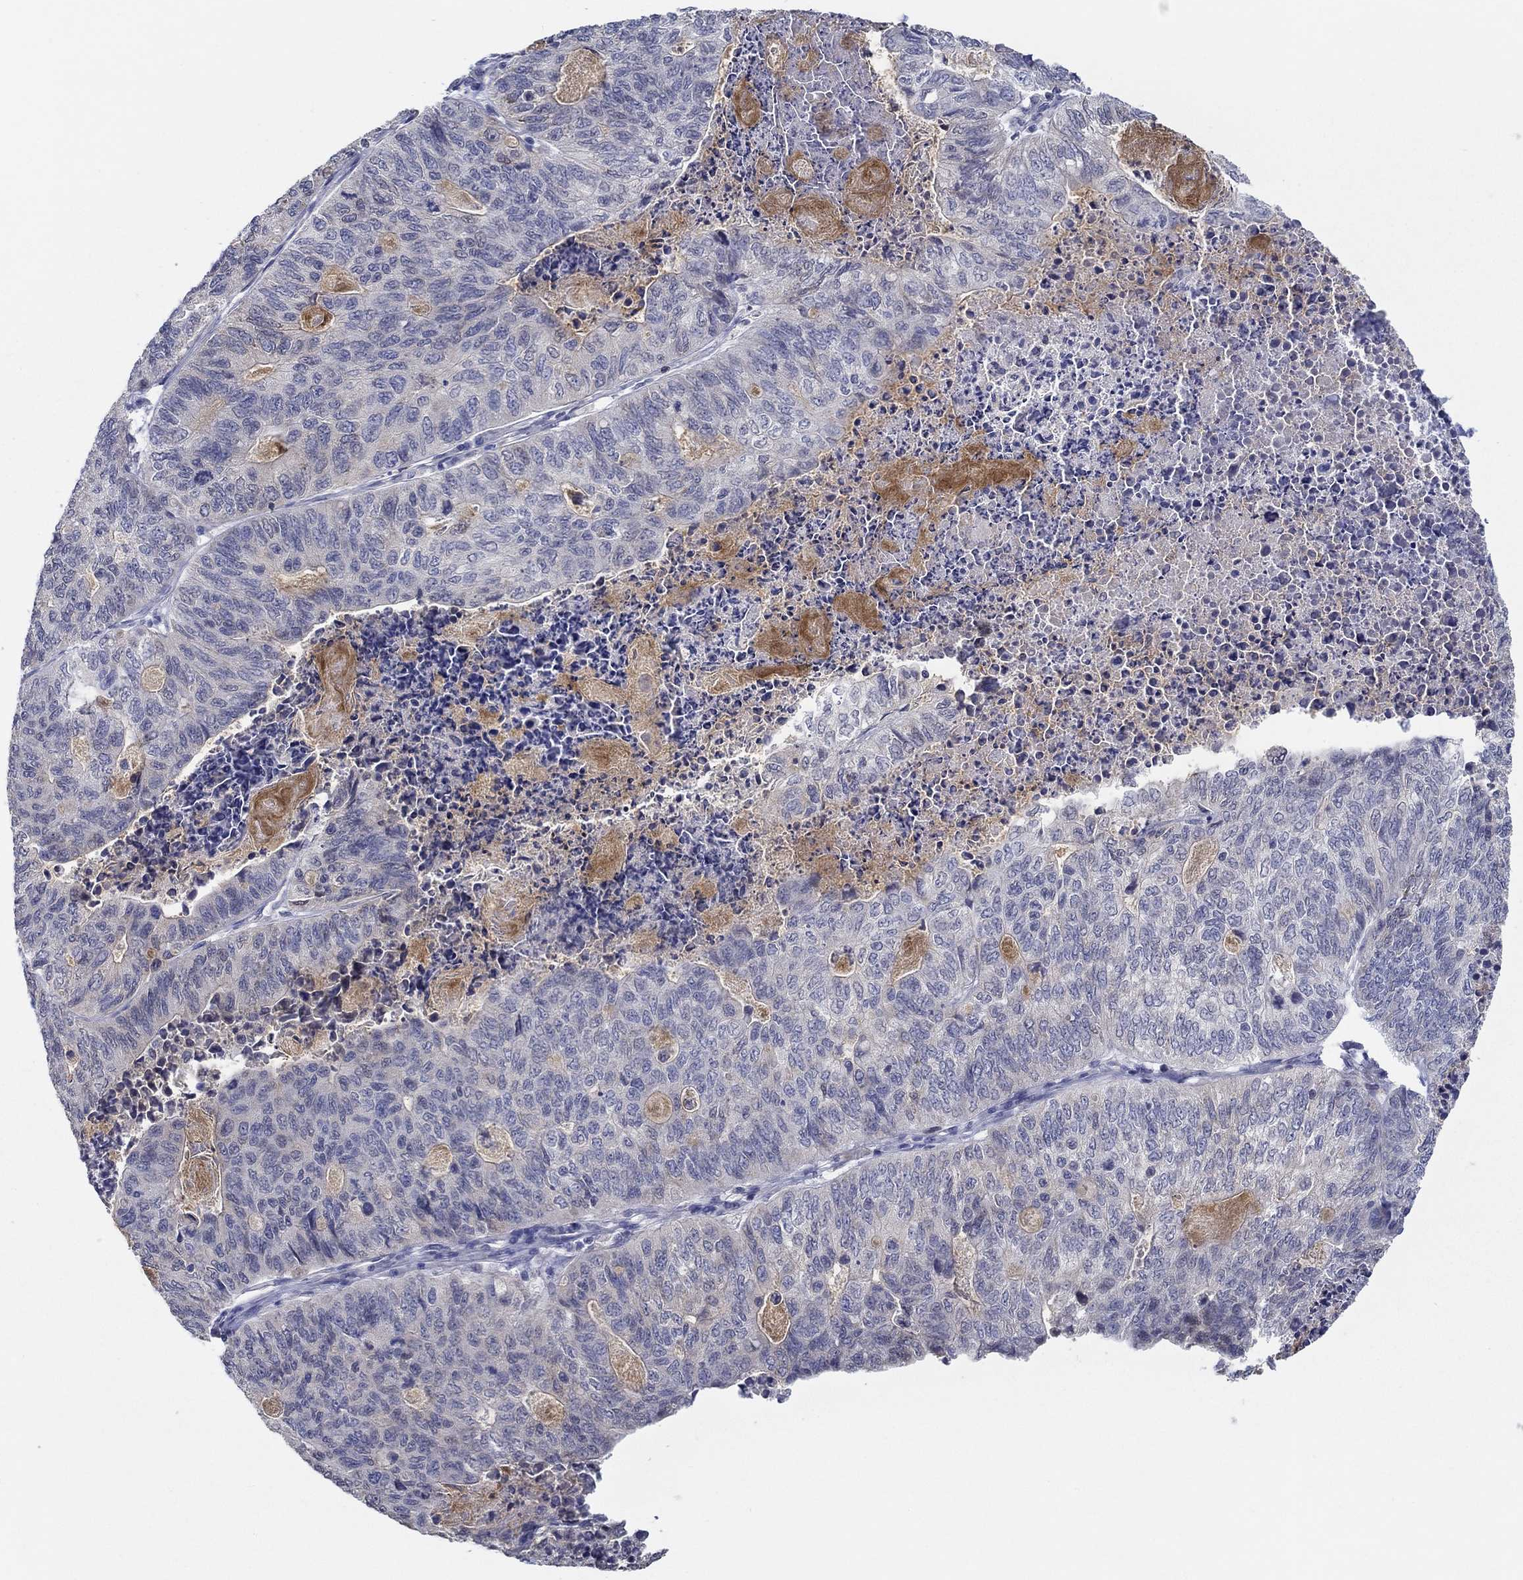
{"staining": {"intensity": "negative", "quantity": "none", "location": "none"}, "tissue": "stomach cancer", "cell_type": "Tumor cells", "image_type": "cancer", "snomed": [{"axis": "morphology", "description": "Adenocarcinoma, NOS"}, {"axis": "topography", "description": "Stomach, upper"}], "caption": "There is no significant staining in tumor cells of stomach adenocarcinoma.", "gene": "ERMP1", "patient": {"sex": "female", "age": 67}}